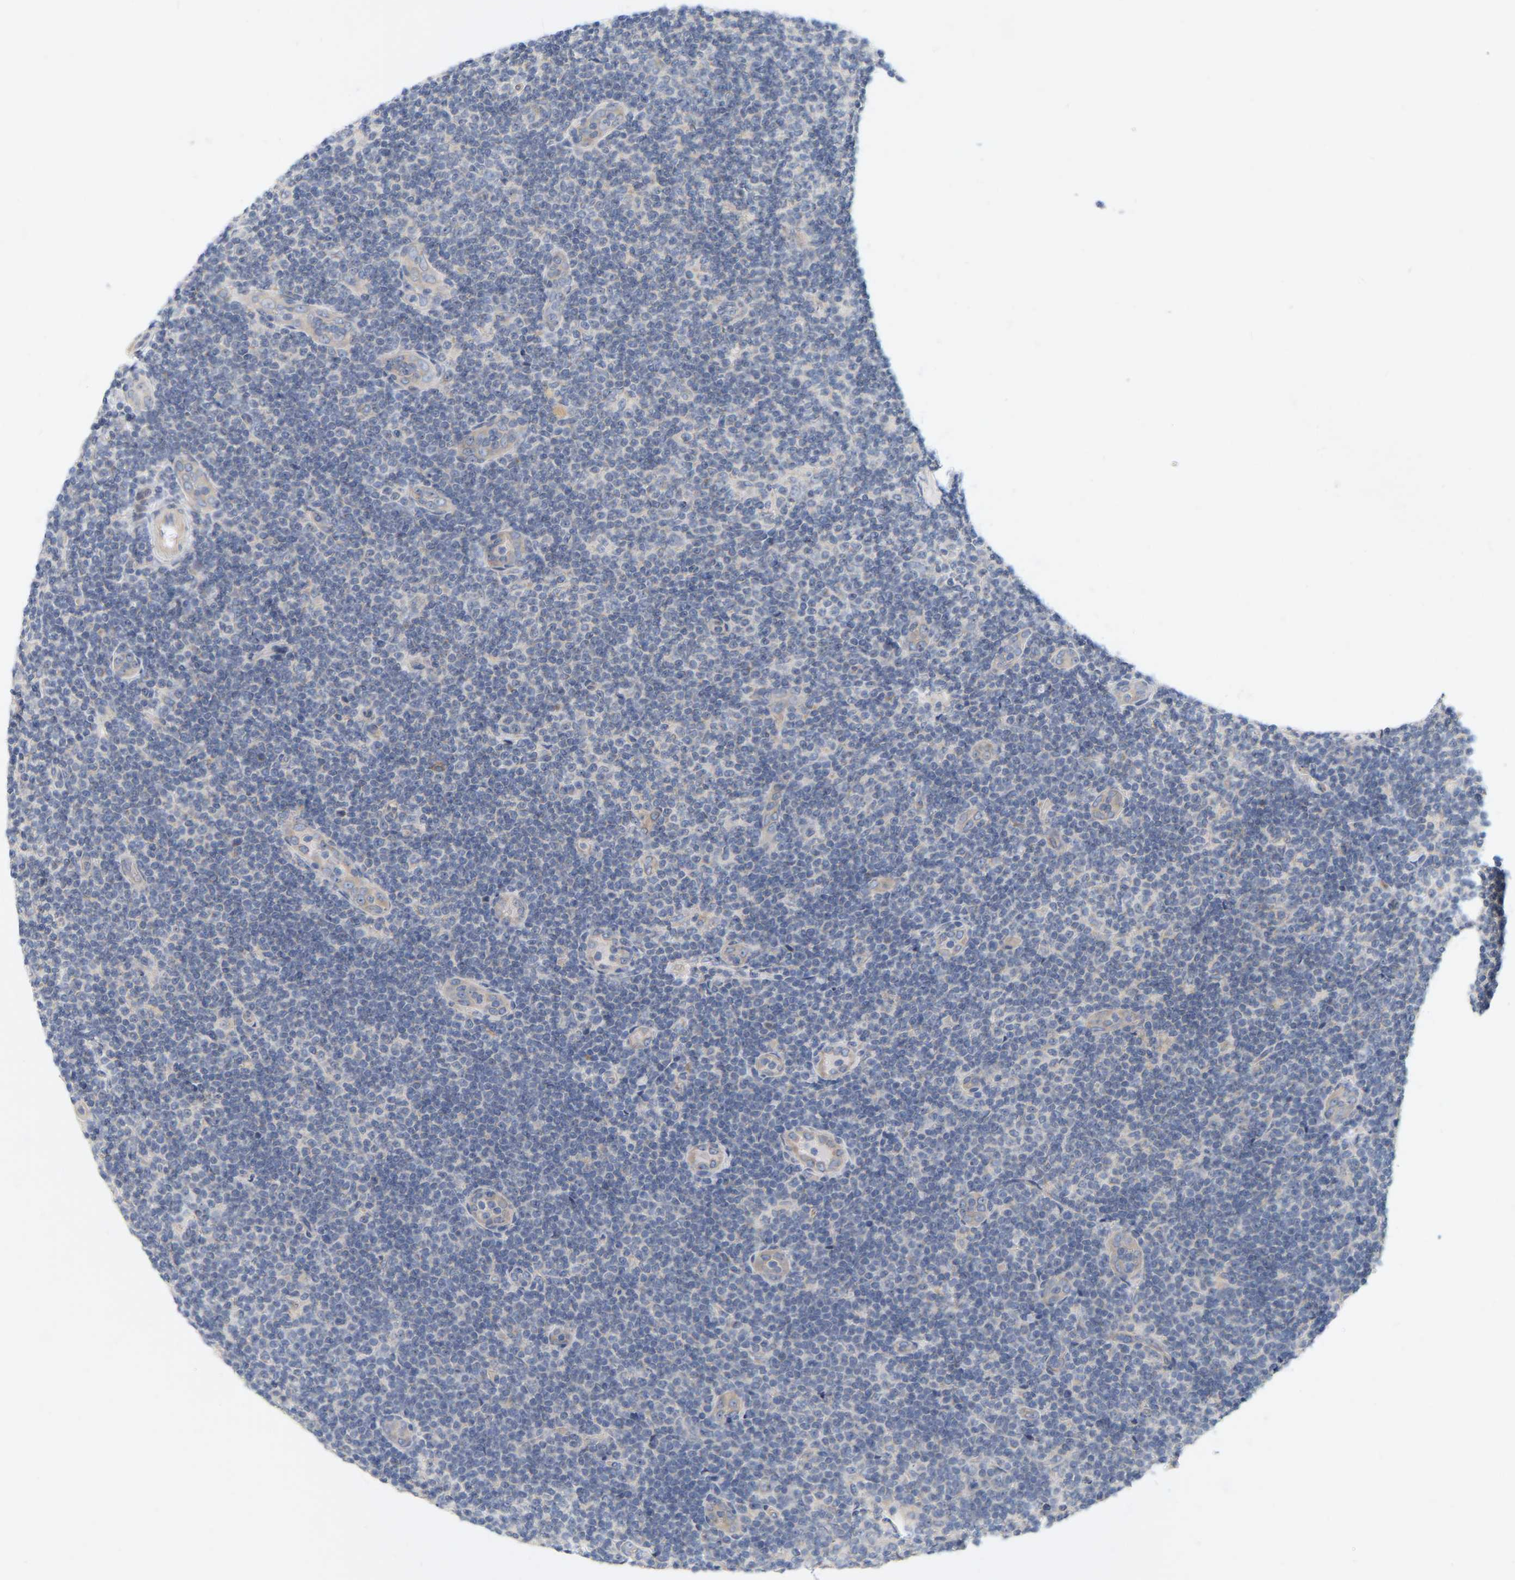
{"staining": {"intensity": "negative", "quantity": "none", "location": "none"}, "tissue": "lymphoma", "cell_type": "Tumor cells", "image_type": "cancer", "snomed": [{"axis": "morphology", "description": "Malignant lymphoma, non-Hodgkin's type, Low grade"}, {"axis": "topography", "description": "Lymph node"}], "caption": "DAB (3,3'-diaminobenzidine) immunohistochemical staining of human lymphoma shows no significant staining in tumor cells. (Immunohistochemistry, brightfield microscopy, high magnification).", "gene": "MINDY4", "patient": {"sex": "male", "age": 83}}